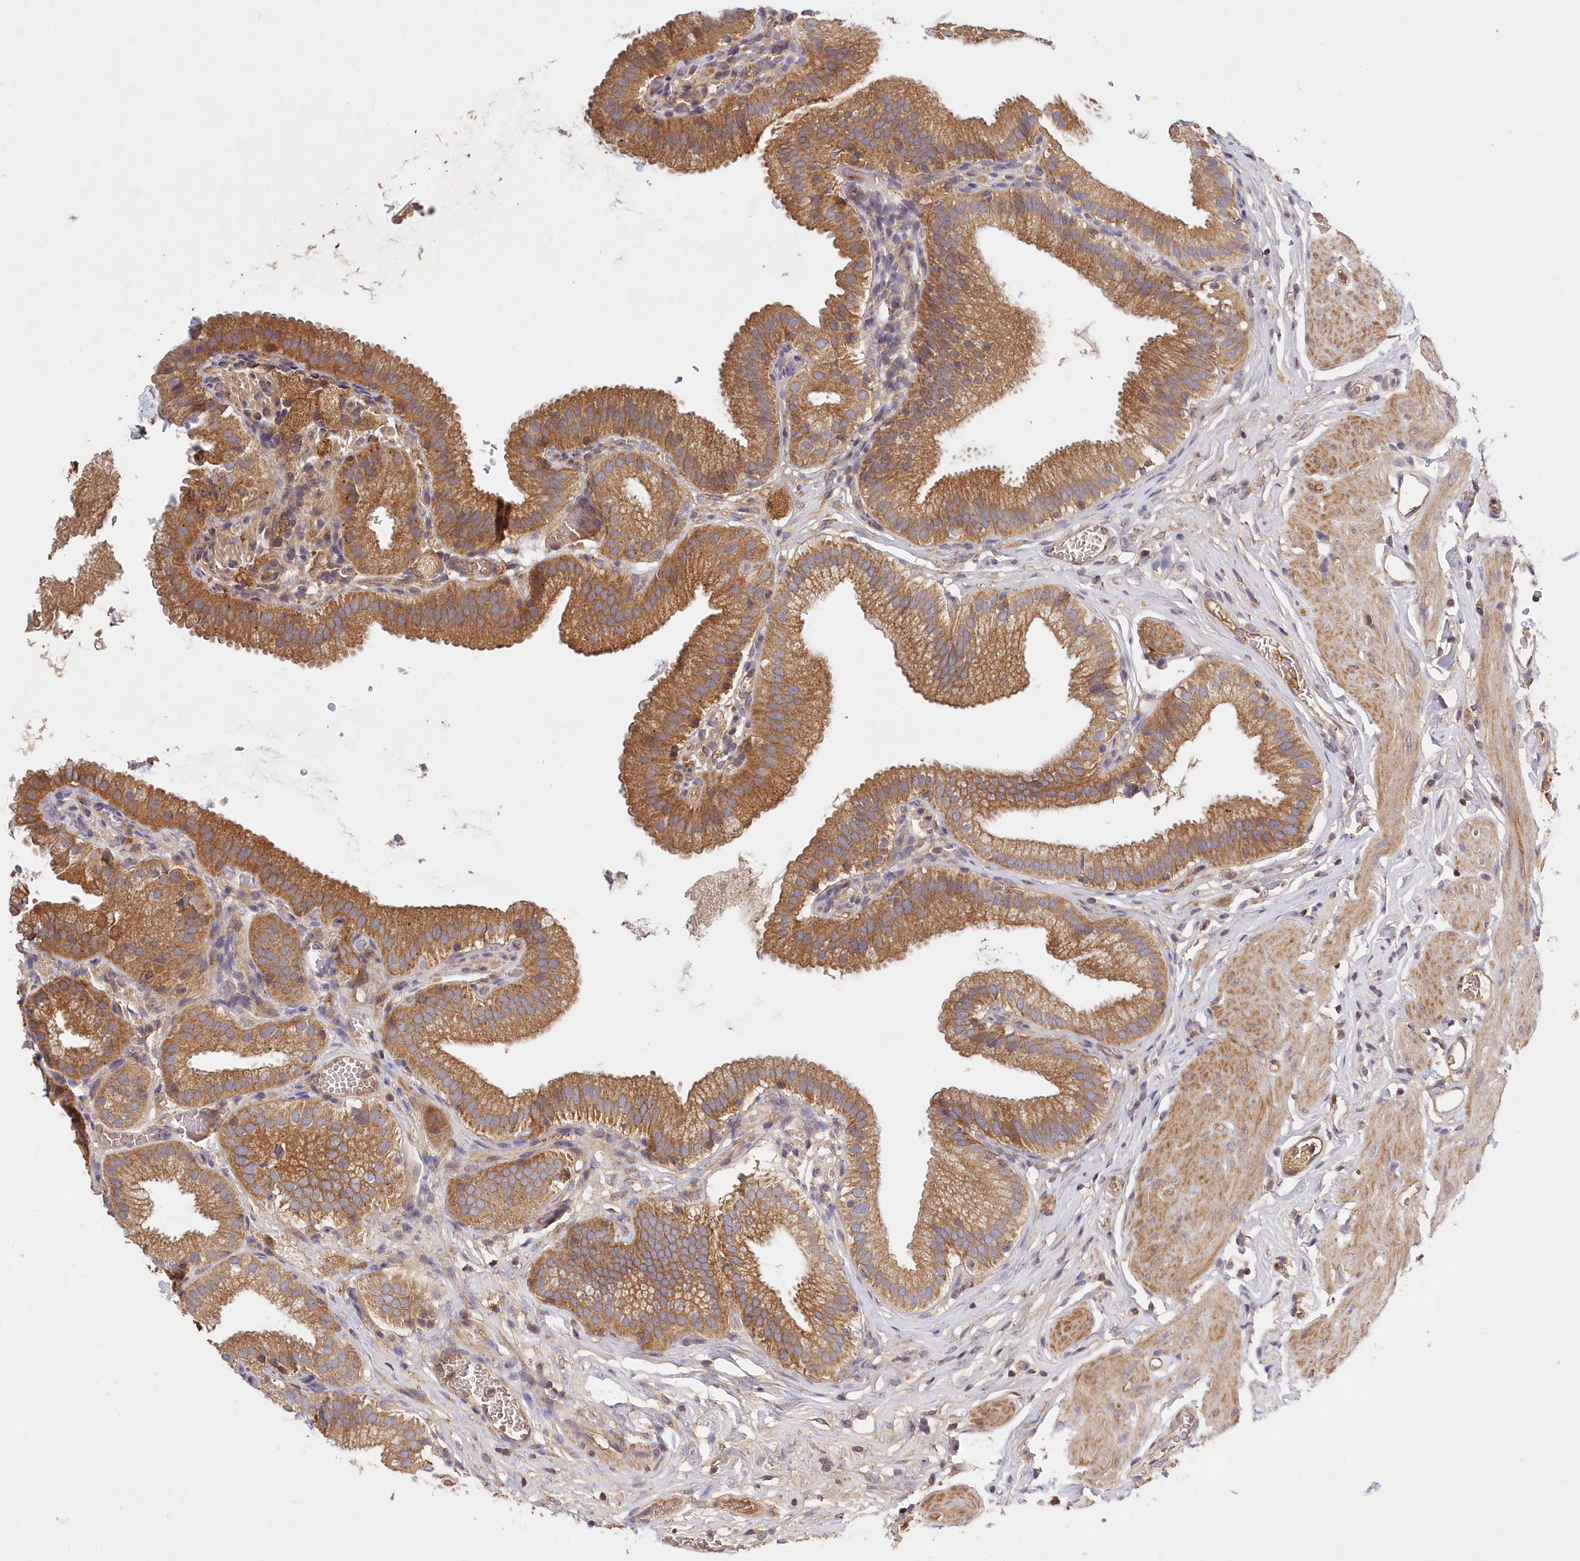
{"staining": {"intensity": "strong", "quantity": ">75%", "location": "cytoplasmic/membranous"}, "tissue": "gallbladder", "cell_type": "Glandular cells", "image_type": "normal", "snomed": [{"axis": "morphology", "description": "Normal tissue, NOS"}, {"axis": "topography", "description": "Gallbladder"}], "caption": "Unremarkable gallbladder exhibits strong cytoplasmic/membranous expression in approximately >75% of glandular cells, visualized by immunohistochemistry. The protein is shown in brown color, while the nuclei are stained blue.", "gene": "LSS", "patient": {"sex": "male", "age": 54}}